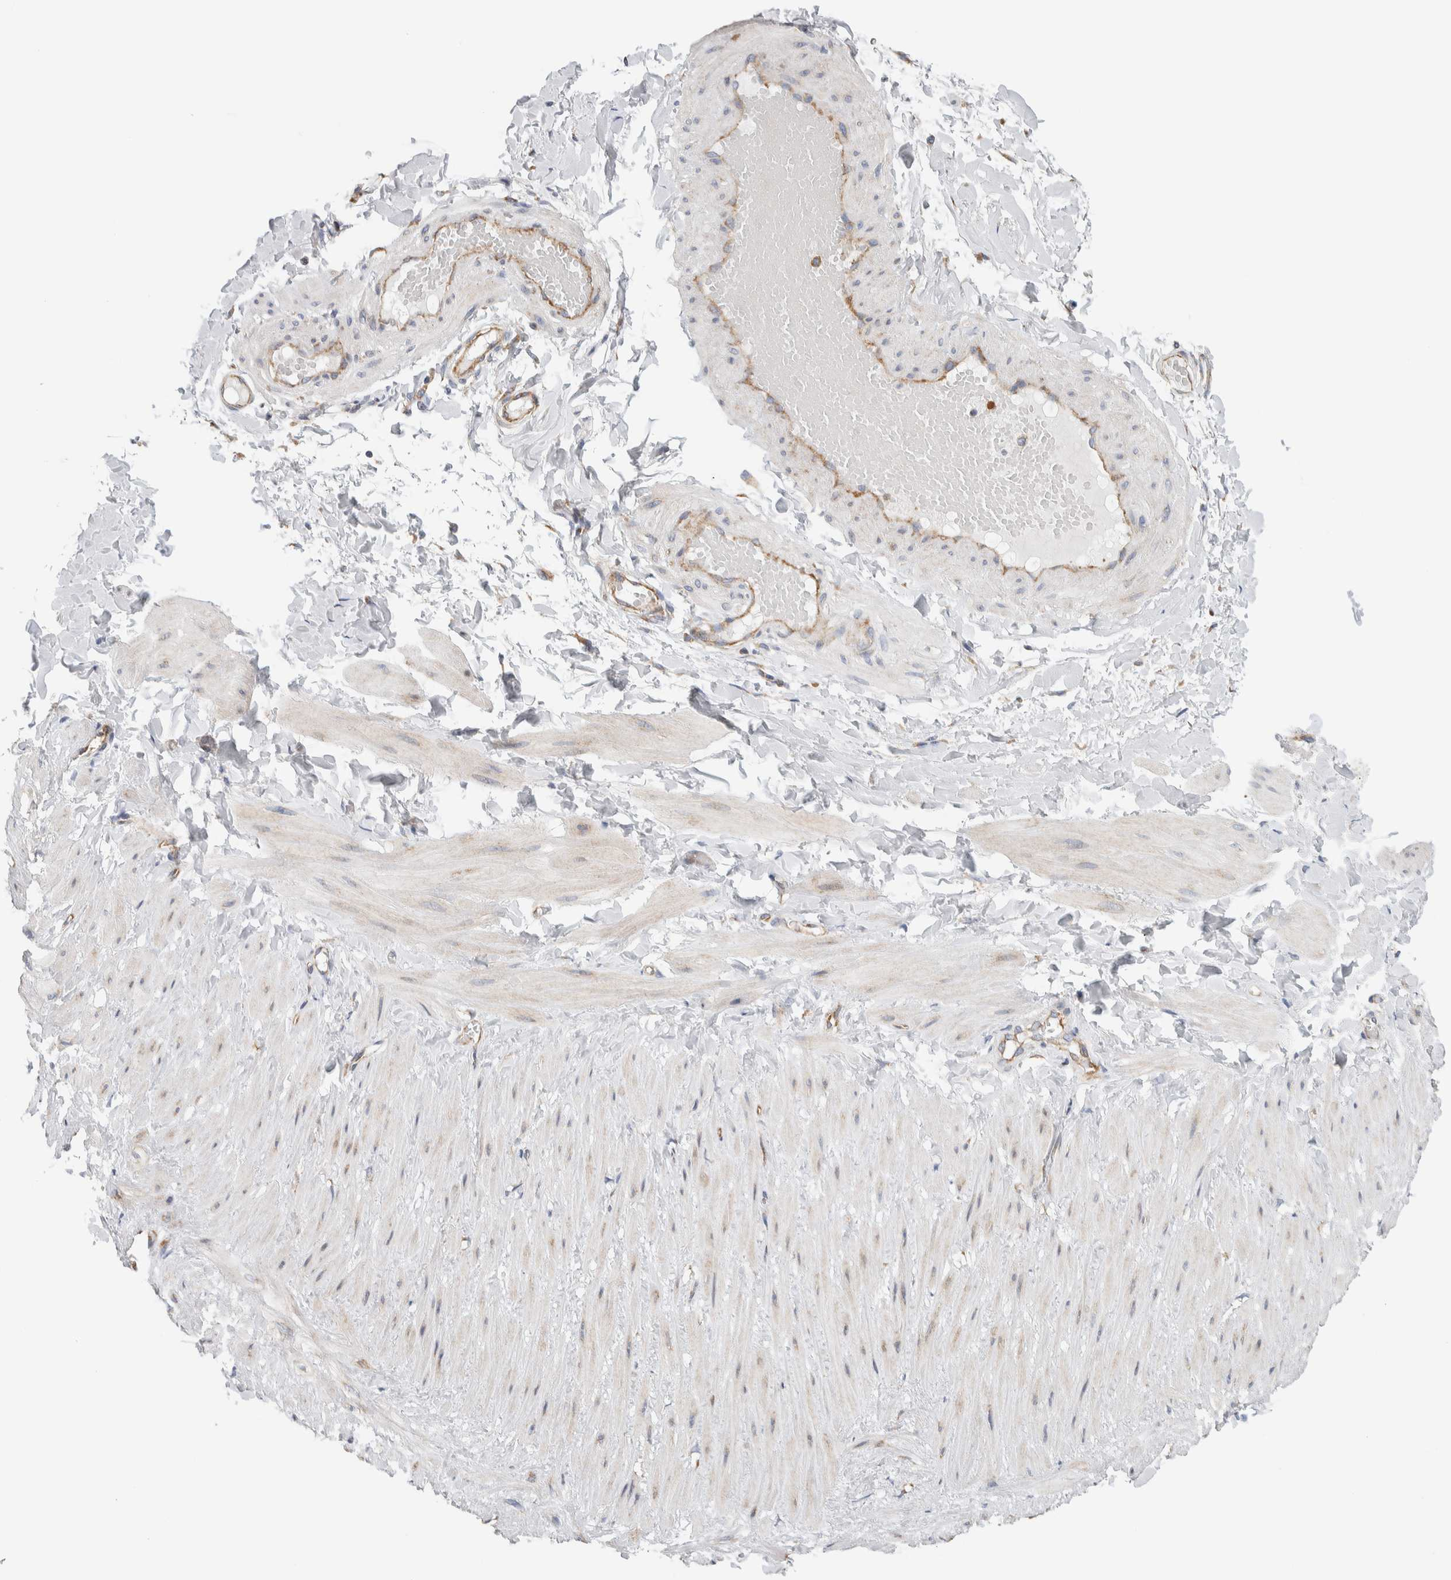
{"staining": {"intensity": "weak", "quantity": "<25%", "location": "cytoplasmic/membranous"}, "tissue": "adipose tissue", "cell_type": "Adipocytes", "image_type": "normal", "snomed": [{"axis": "morphology", "description": "Normal tissue, NOS"}, {"axis": "topography", "description": "Adipose tissue"}, {"axis": "topography", "description": "Vascular tissue"}, {"axis": "topography", "description": "Peripheral nerve tissue"}], "caption": "Adipocytes show no significant positivity in normal adipose tissue. The staining is performed using DAB (3,3'-diaminobenzidine) brown chromogen with nuclei counter-stained in using hematoxylin.", "gene": "RACK1", "patient": {"sex": "male", "age": 25}}